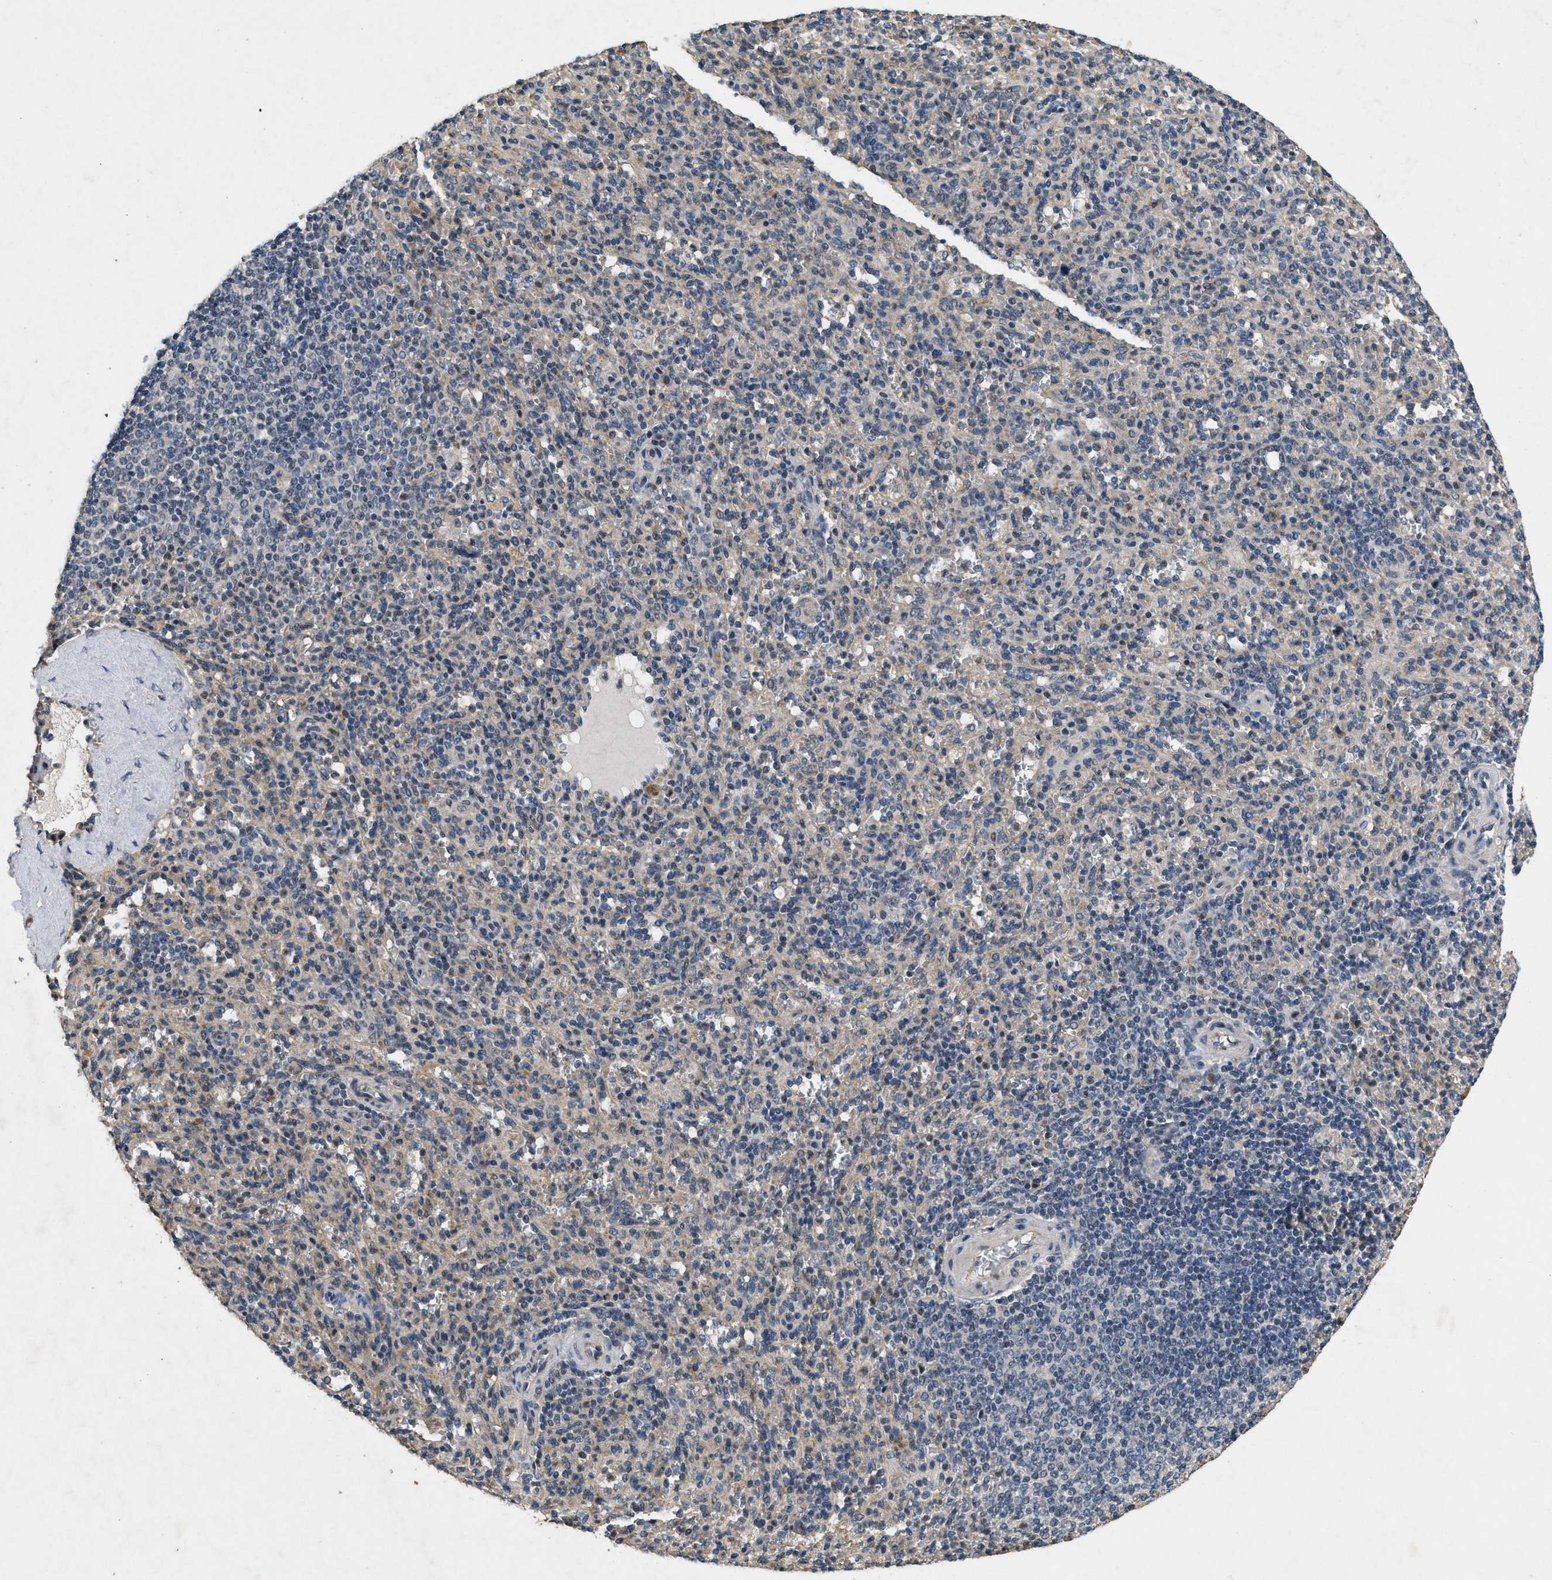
{"staining": {"intensity": "negative", "quantity": "none", "location": "none"}, "tissue": "spleen", "cell_type": "Cells in red pulp", "image_type": "normal", "snomed": [{"axis": "morphology", "description": "Normal tissue, NOS"}, {"axis": "topography", "description": "Spleen"}], "caption": "The micrograph exhibits no significant expression in cells in red pulp of spleen.", "gene": "PAPOLG", "patient": {"sex": "male", "age": 36}}